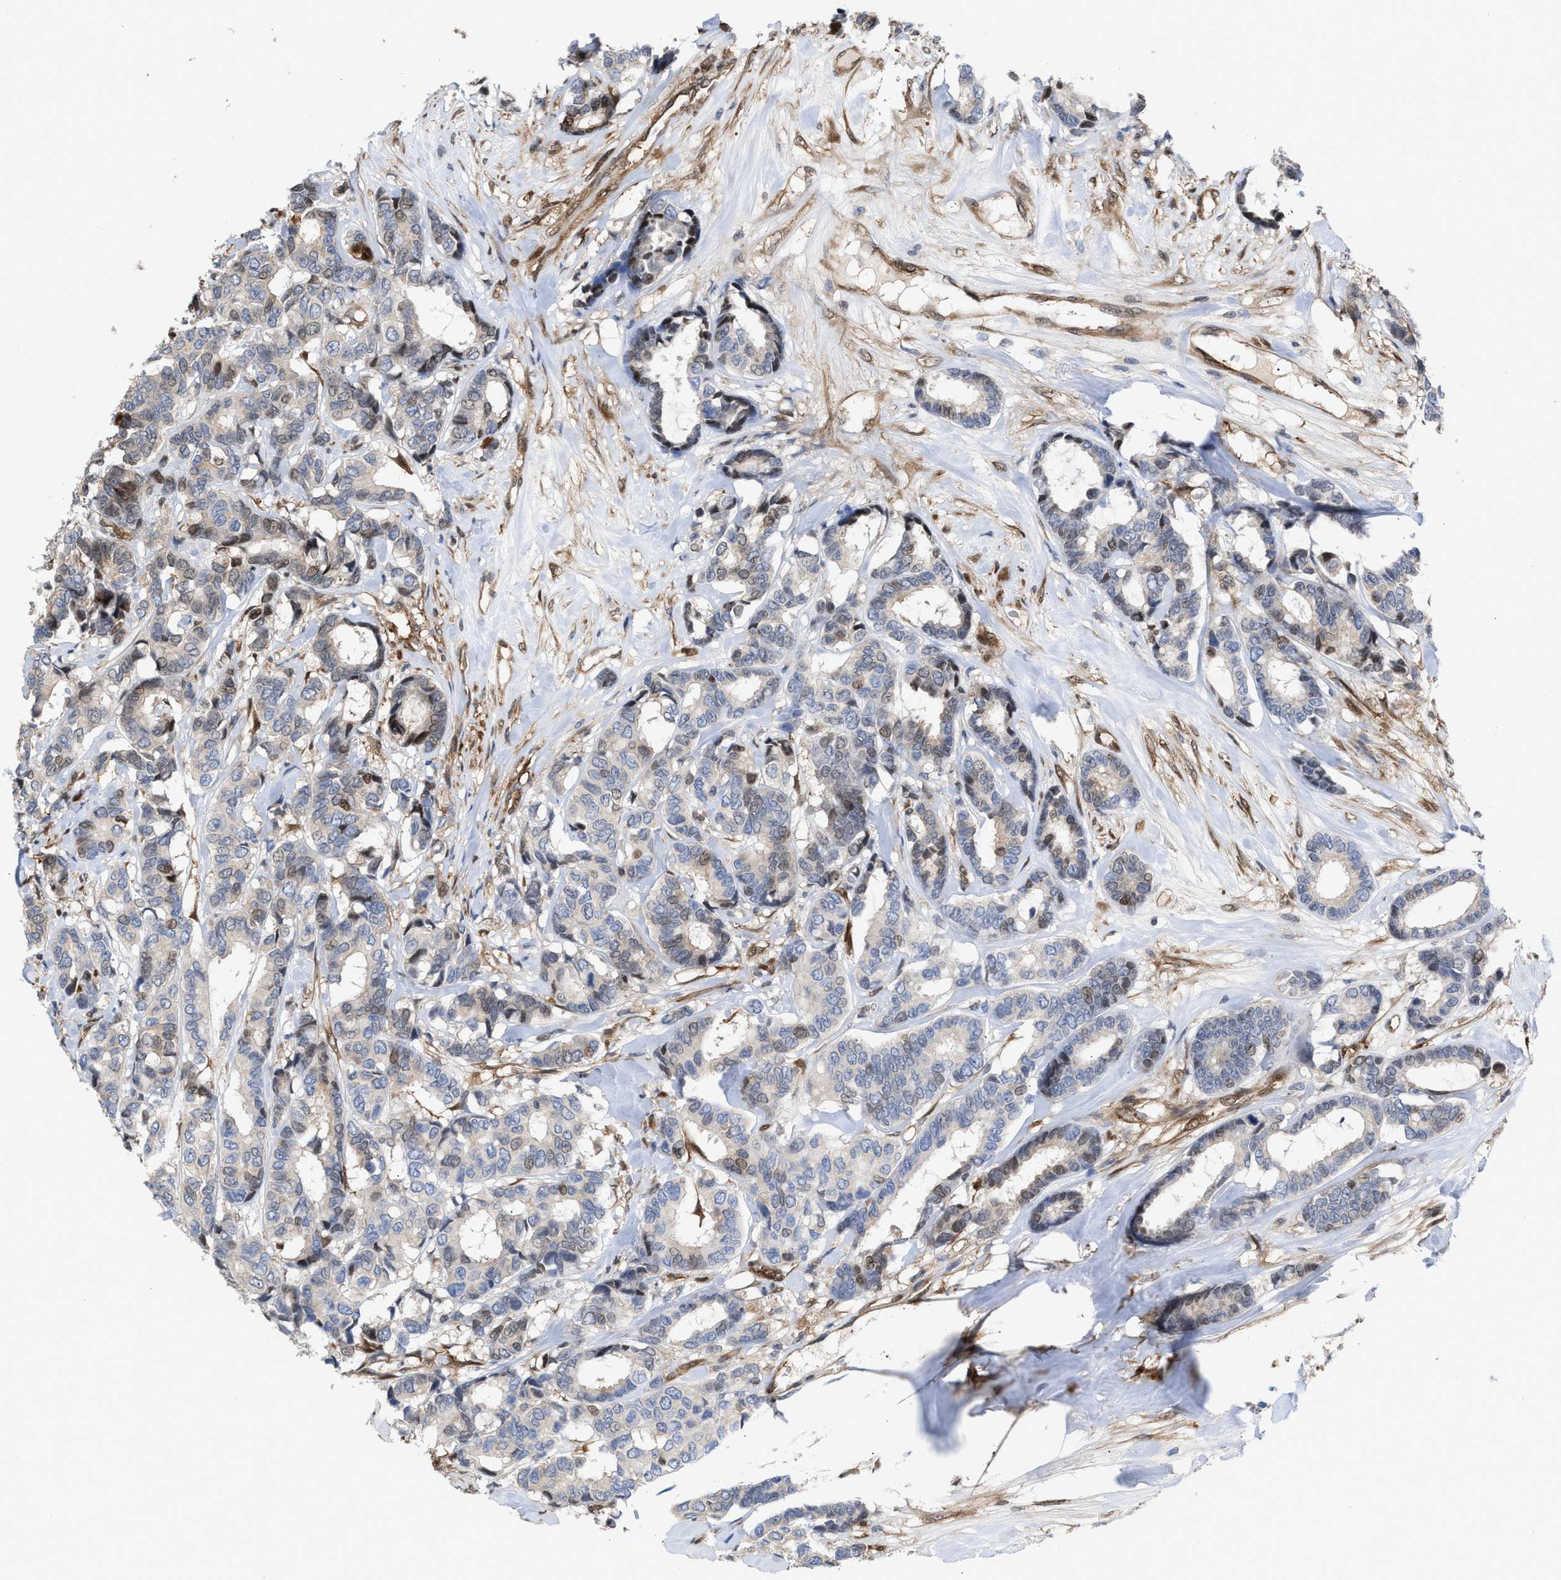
{"staining": {"intensity": "weak", "quantity": "<25%", "location": "nuclear"}, "tissue": "breast cancer", "cell_type": "Tumor cells", "image_type": "cancer", "snomed": [{"axis": "morphology", "description": "Duct carcinoma"}, {"axis": "topography", "description": "Breast"}], "caption": "DAB (3,3'-diaminobenzidine) immunohistochemical staining of human breast invasive ductal carcinoma demonstrates no significant expression in tumor cells. (DAB immunohistochemistry visualized using brightfield microscopy, high magnification).", "gene": "TP53I3", "patient": {"sex": "female", "age": 87}}